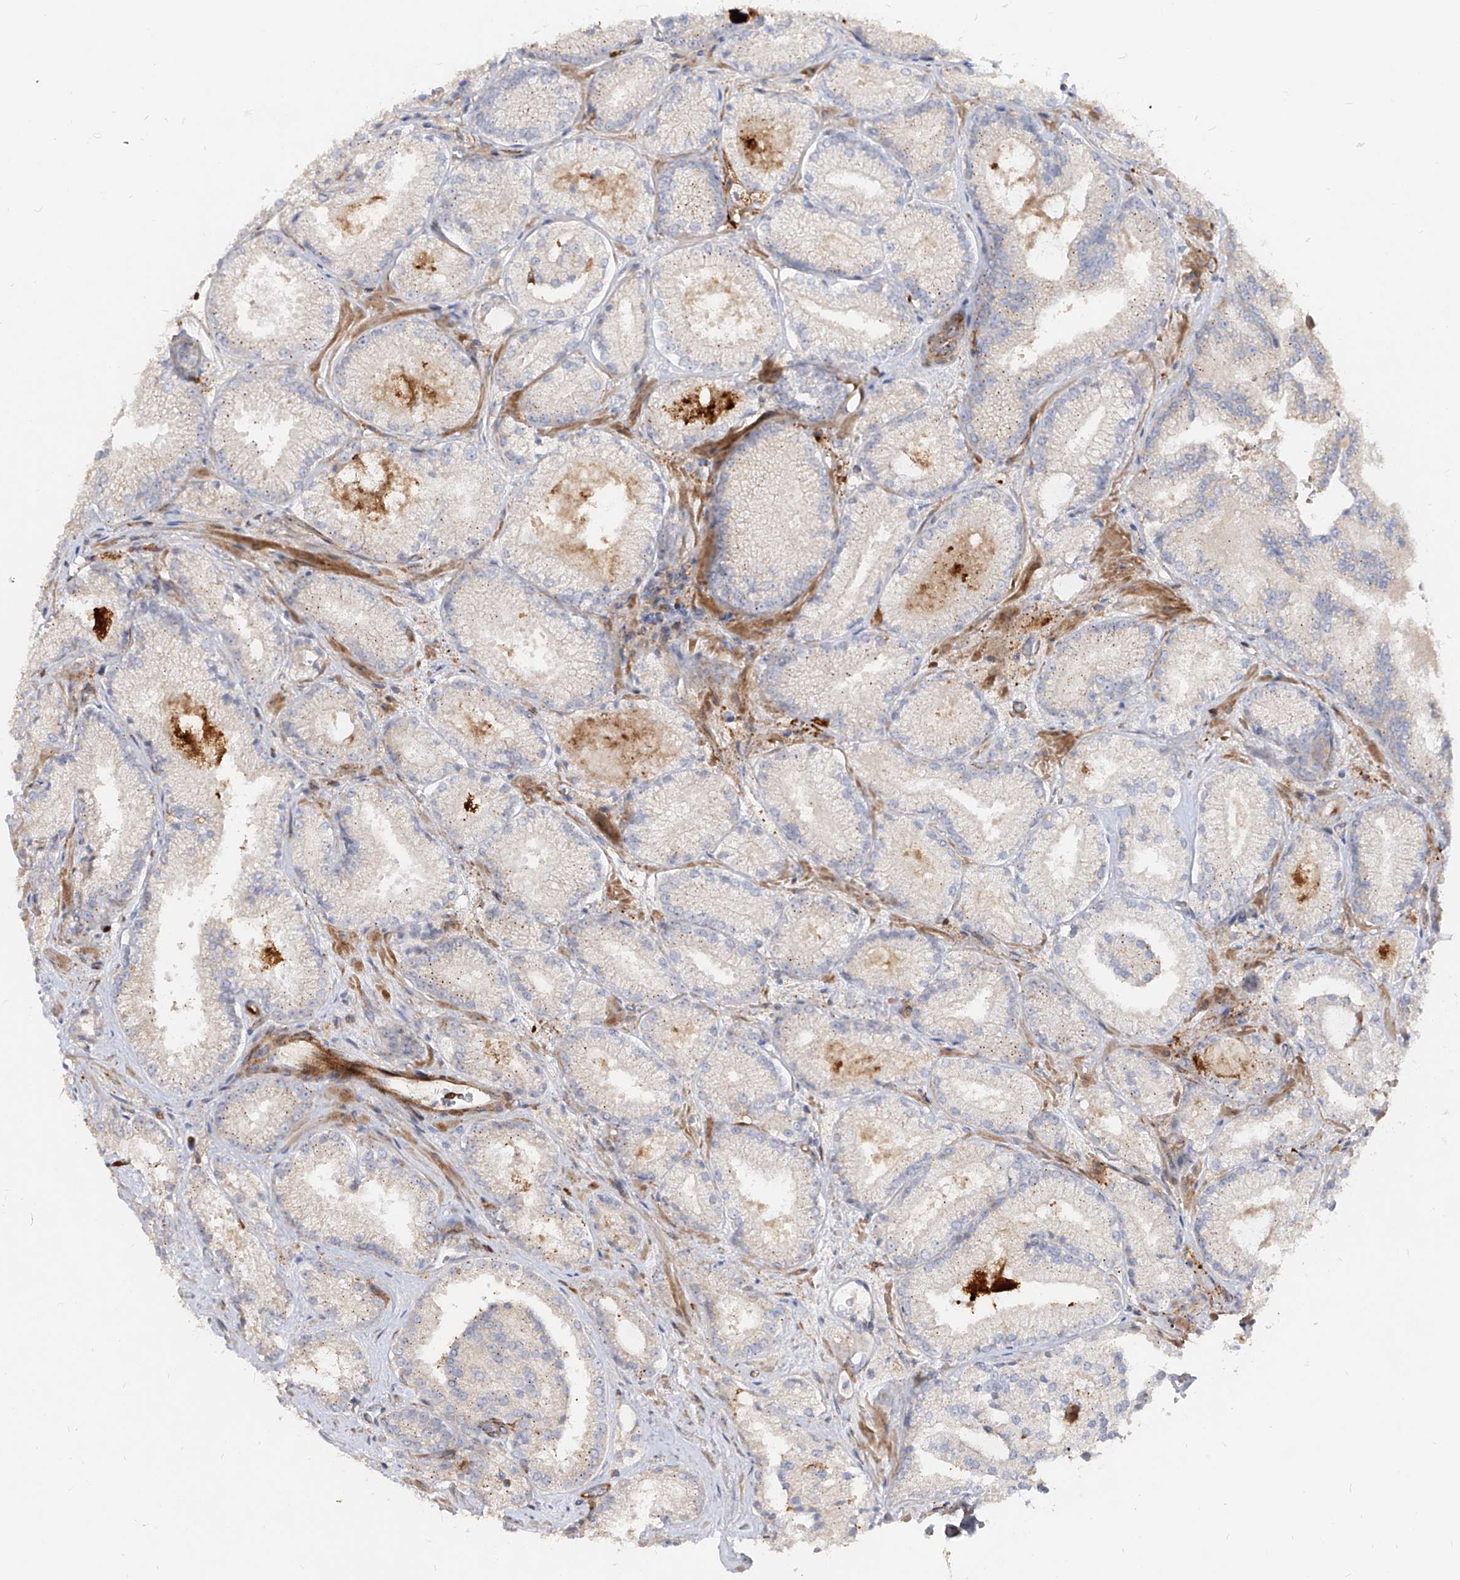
{"staining": {"intensity": "weak", "quantity": "<25%", "location": "cytoplasmic/membranous"}, "tissue": "prostate cancer", "cell_type": "Tumor cells", "image_type": "cancer", "snomed": [{"axis": "morphology", "description": "Adenocarcinoma, High grade"}, {"axis": "topography", "description": "Prostate"}], "caption": "Prostate high-grade adenocarcinoma stained for a protein using IHC exhibits no staining tumor cells.", "gene": "KYNU", "patient": {"sex": "male", "age": 73}}